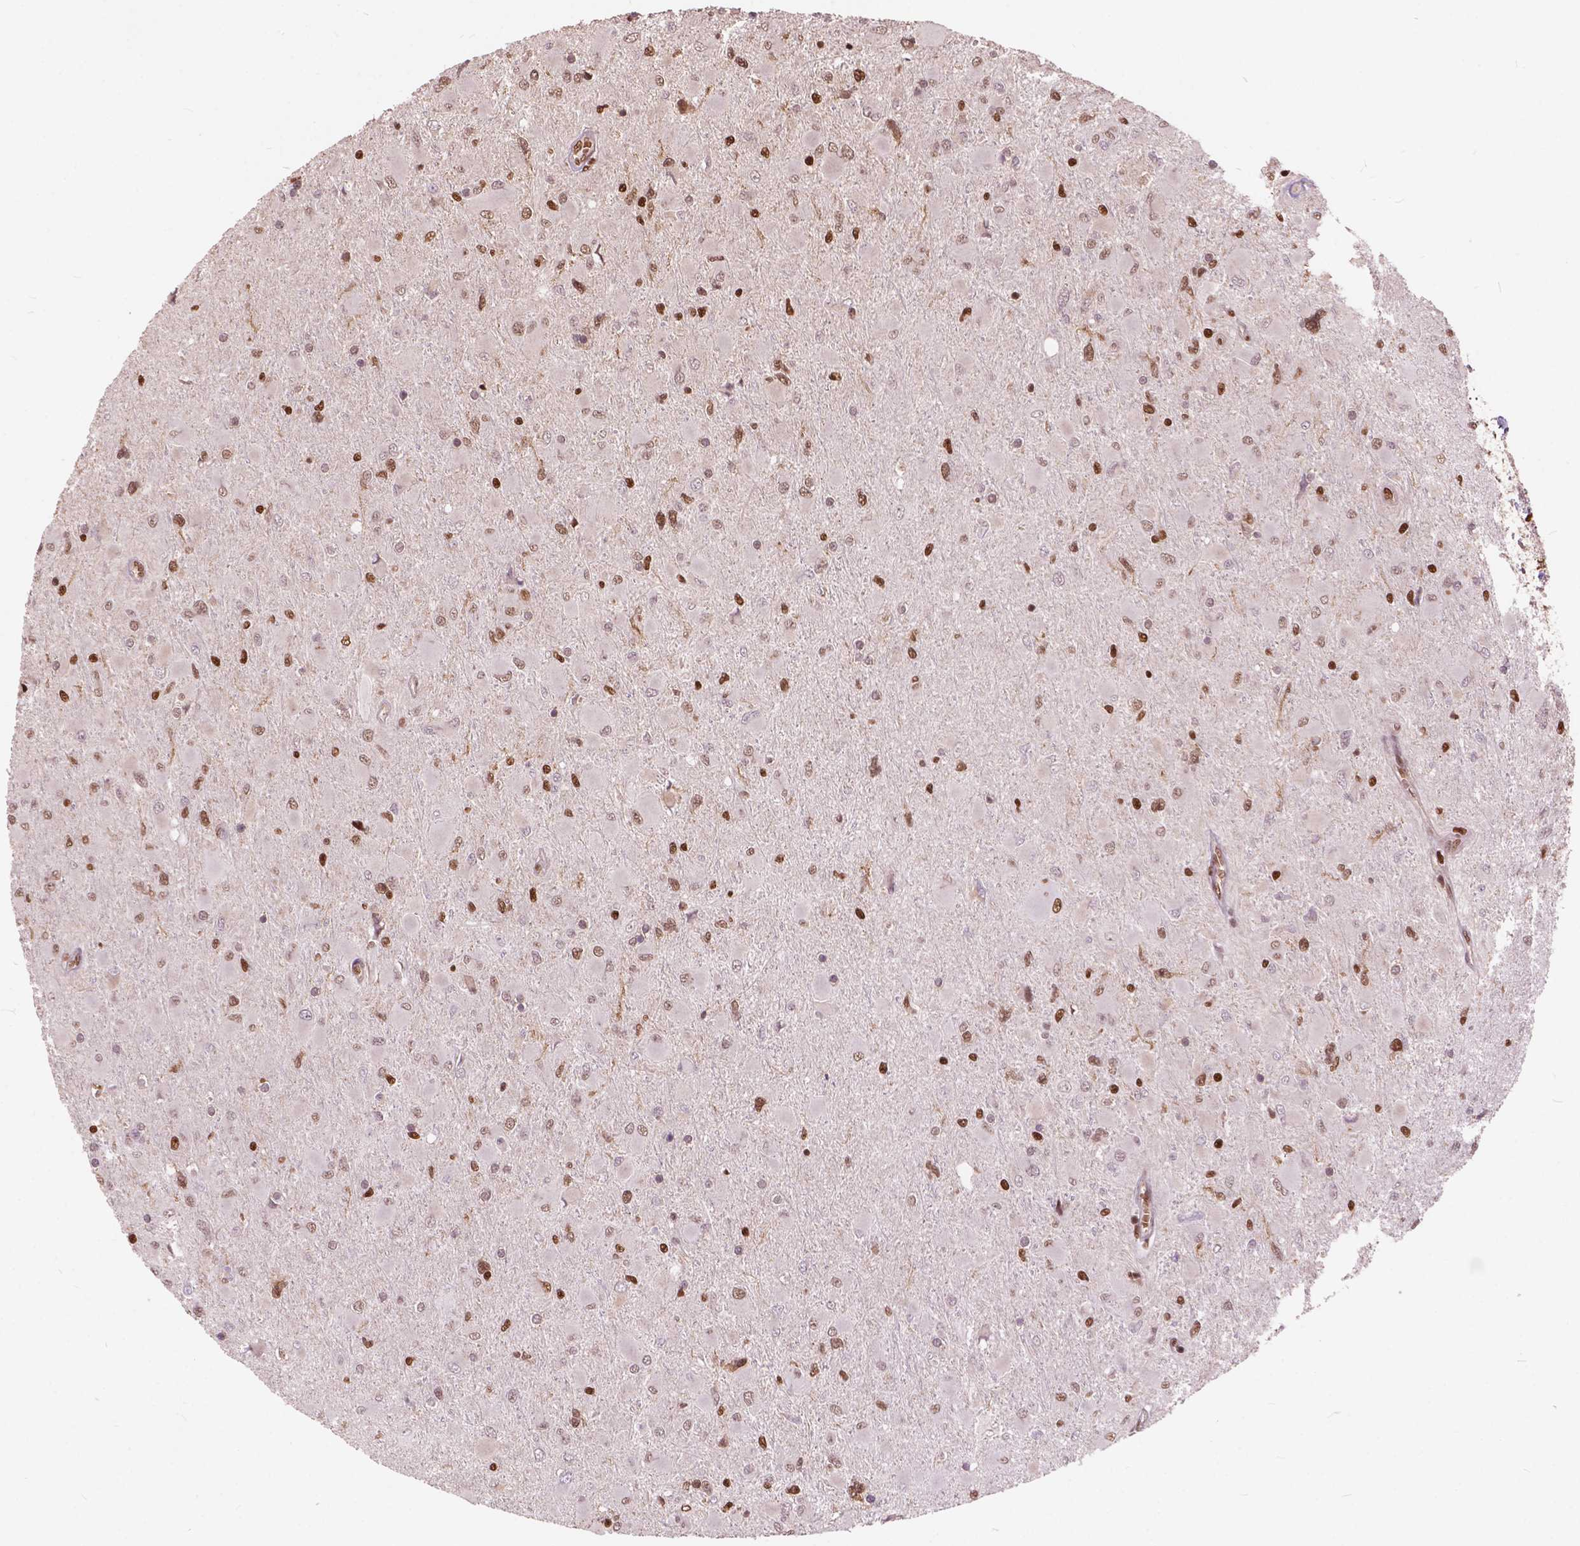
{"staining": {"intensity": "moderate", "quantity": "25%-75%", "location": "nuclear"}, "tissue": "glioma", "cell_type": "Tumor cells", "image_type": "cancer", "snomed": [{"axis": "morphology", "description": "Glioma, malignant, High grade"}, {"axis": "topography", "description": "Cerebral cortex"}], "caption": "Malignant high-grade glioma stained for a protein (brown) exhibits moderate nuclear positive staining in approximately 25%-75% of tumor cells.", "gene": "ANP32B", "patient": {"sex": "female", "age": 36}}